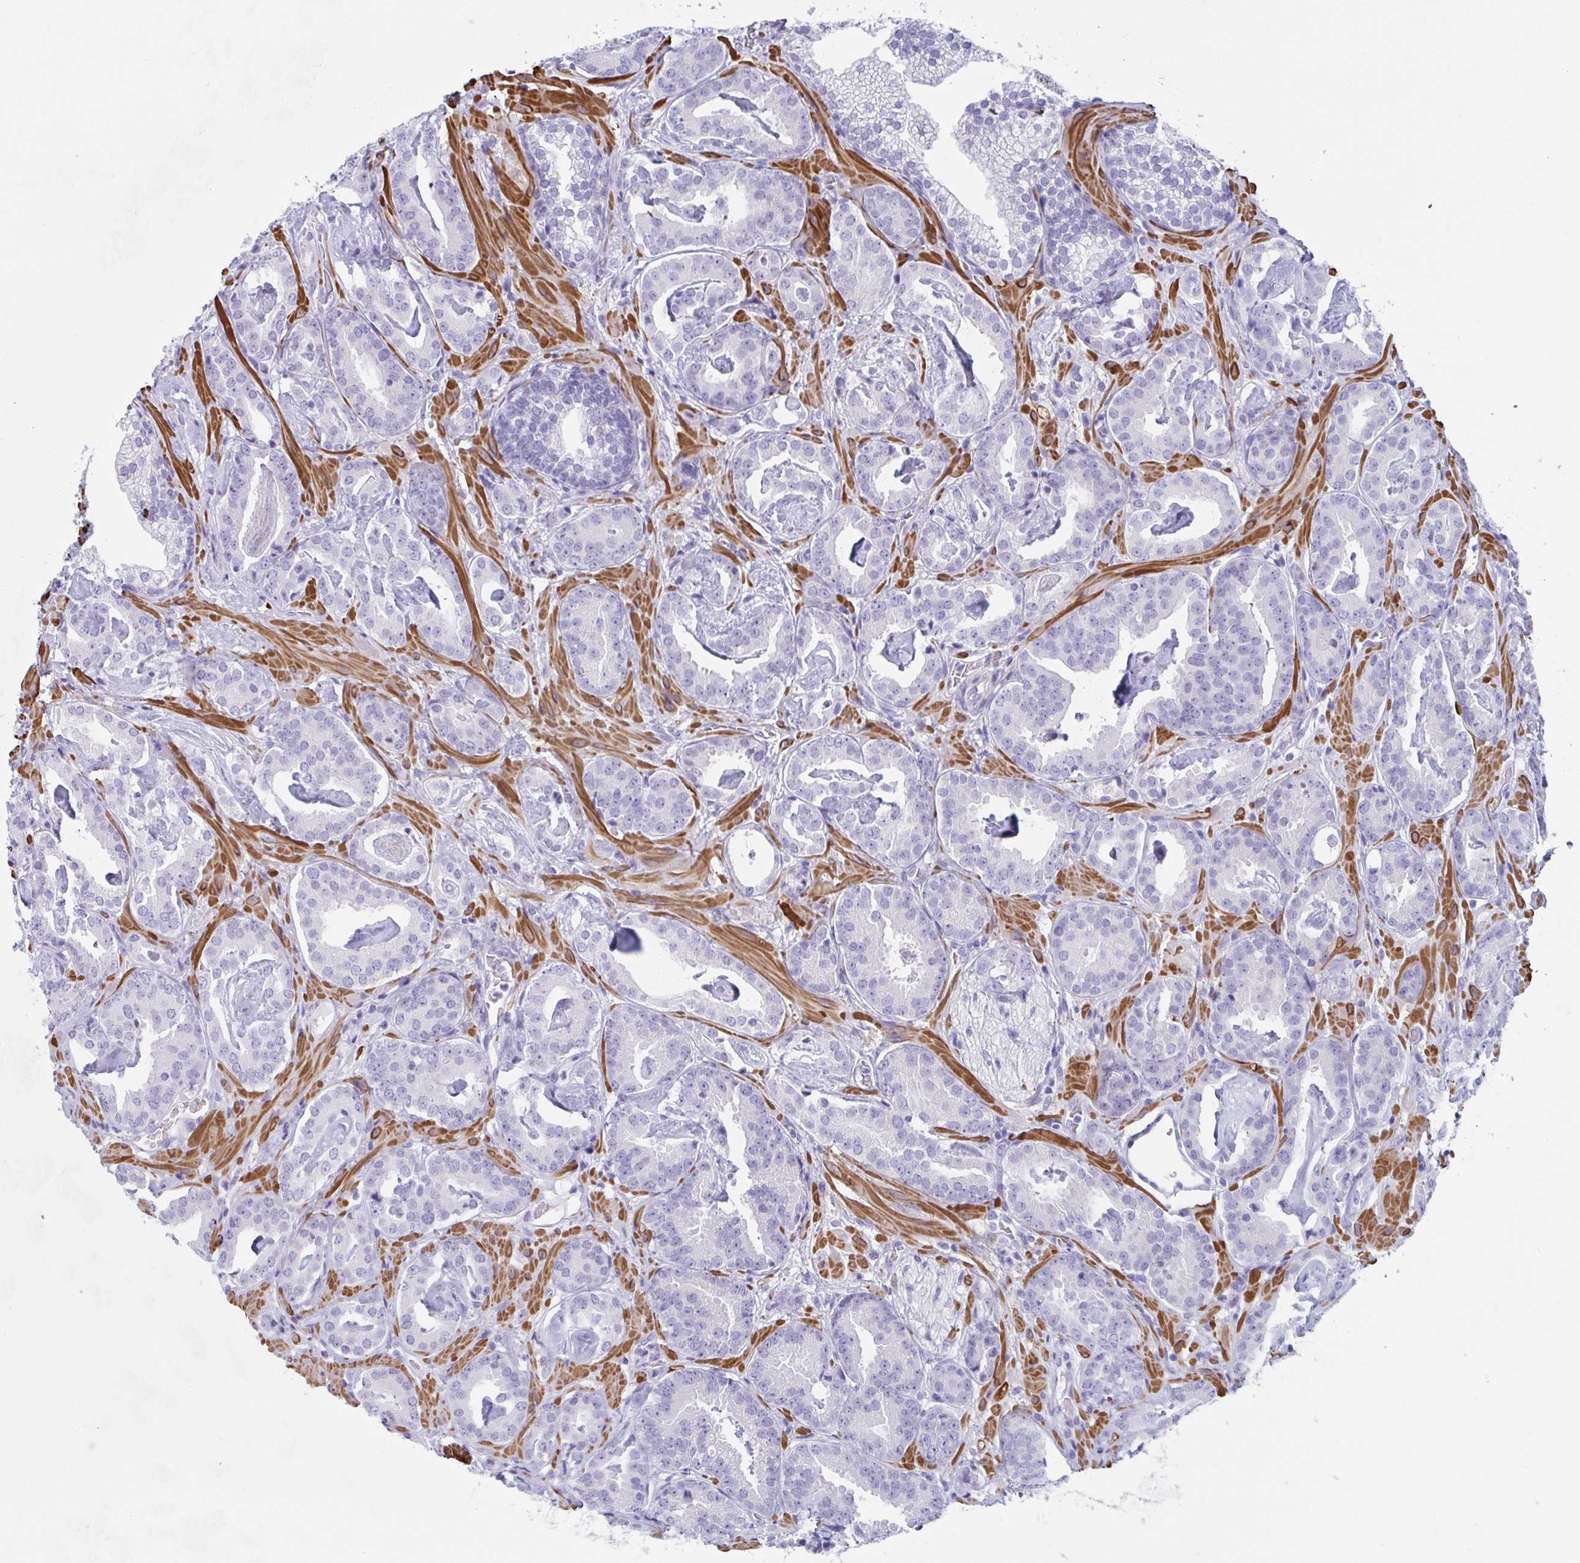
{"staining": {"intensity": "negative", "quantity": "none", "location": "none"}, "tissue": "prostate cancer", "cell_type": "Tumor cells", "image_type": "cancer", "snomed": [{"axis": "morphology", "description": "Adenocarcinoma, Low grade"}, {"axis": "topography", "description": "Prostate"}], "caption": "Immunohistochemical staining of prostate cancer (adenocarcinoma (low-grade)) exhibits no significant staining in tumor cells. (DAB immunohistochemistry with hematoxylin counter stain).", "gene": "TAS2R41", "patient": {"sex": "male", "age": 62}}